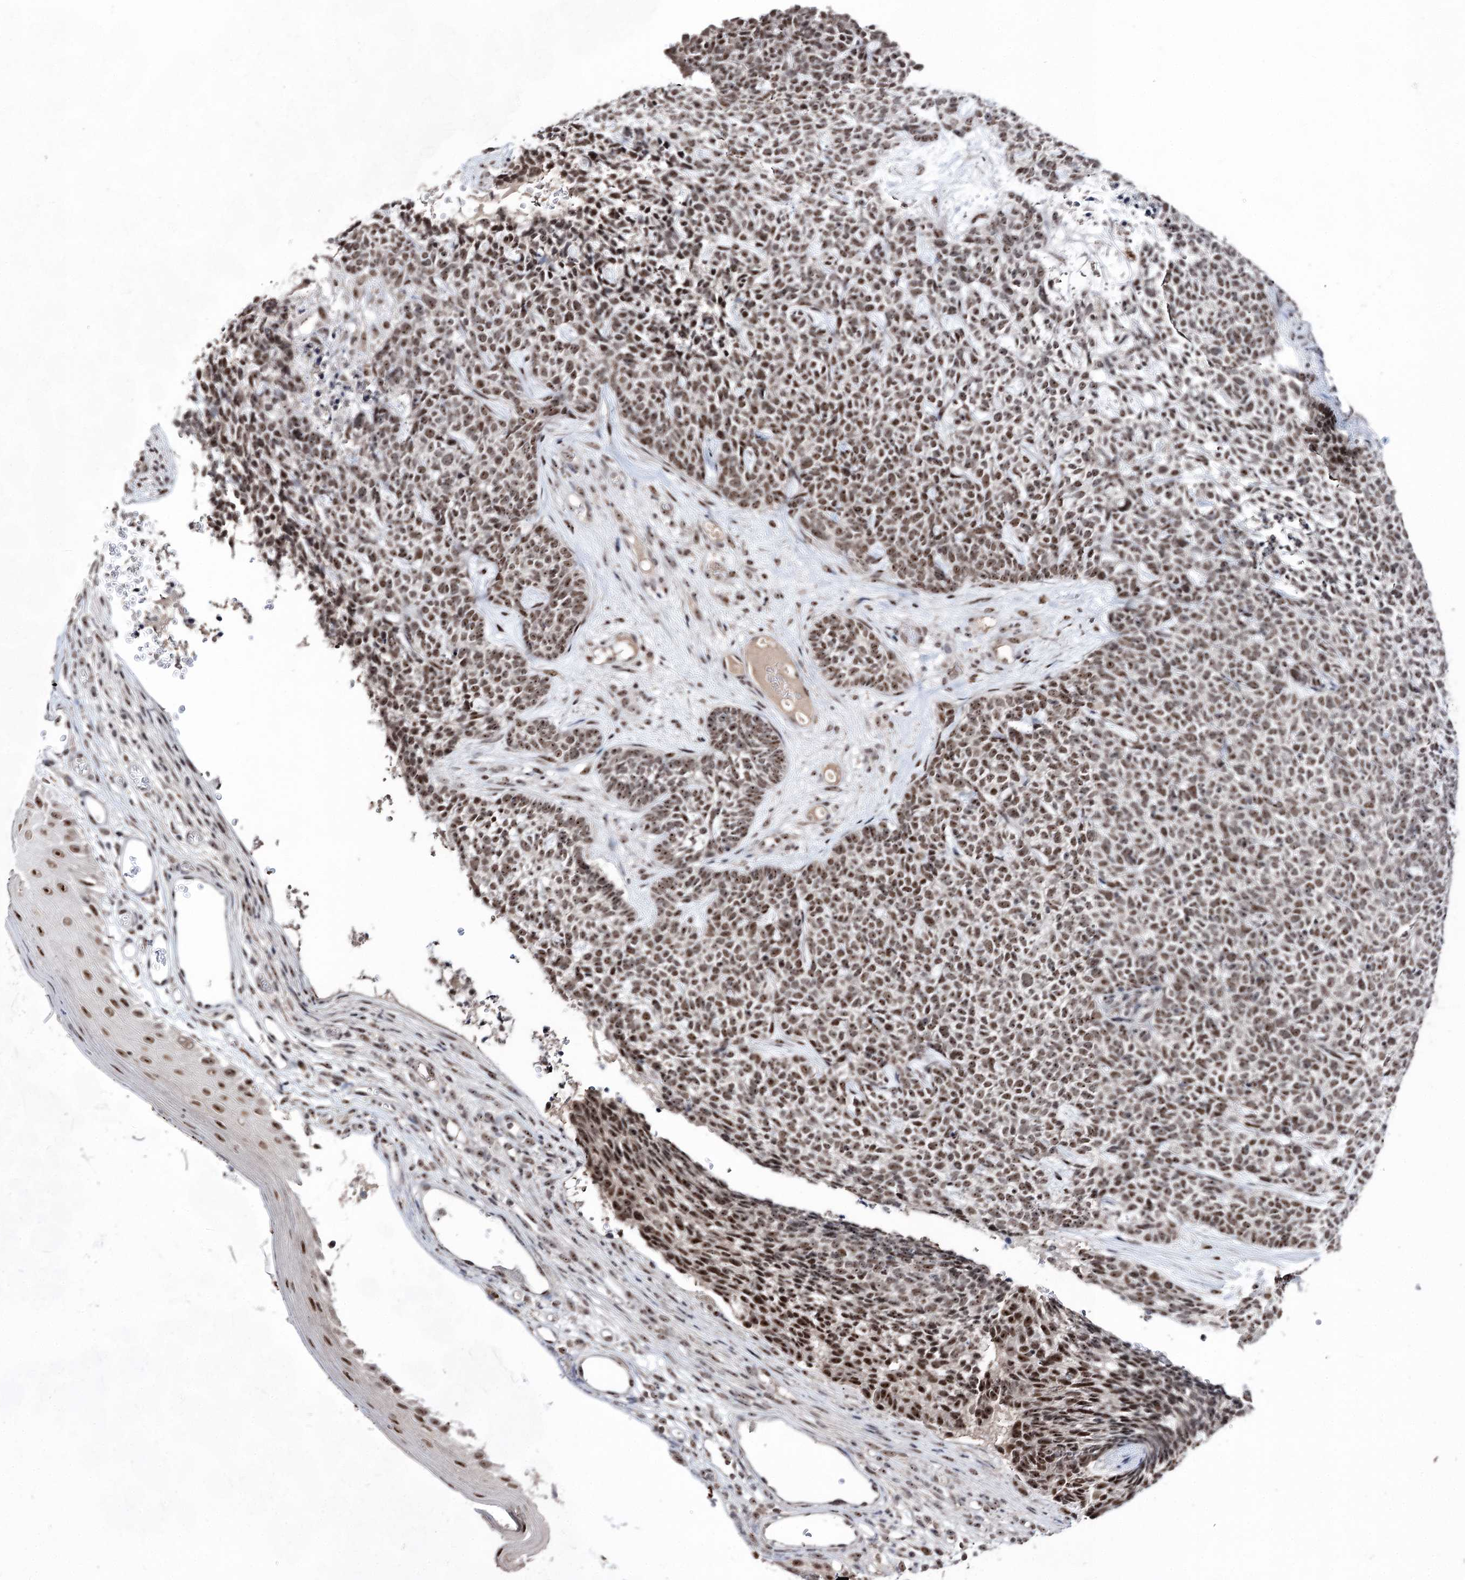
{"staining": {"intensity": "moderate", "quantity": ">75%", "location": "nuclear"}, "tissue": "skin cancer", "cell_type": "Tumor cells", "image_type": "cancer", "snomed": [{"axis": "morphology", "description": "Basal cell carcinoma"}, {"axis": "topography", "description": "Skin"}], "caption": "Immunohistochemistry (DAB) staining of human basal cell carcinoma (skin) shows moderate nuclear protein expression in approximately >75% of tumor cells.", "gene": "VGLL4", "patient": {"sex": "female", "age": 84}}